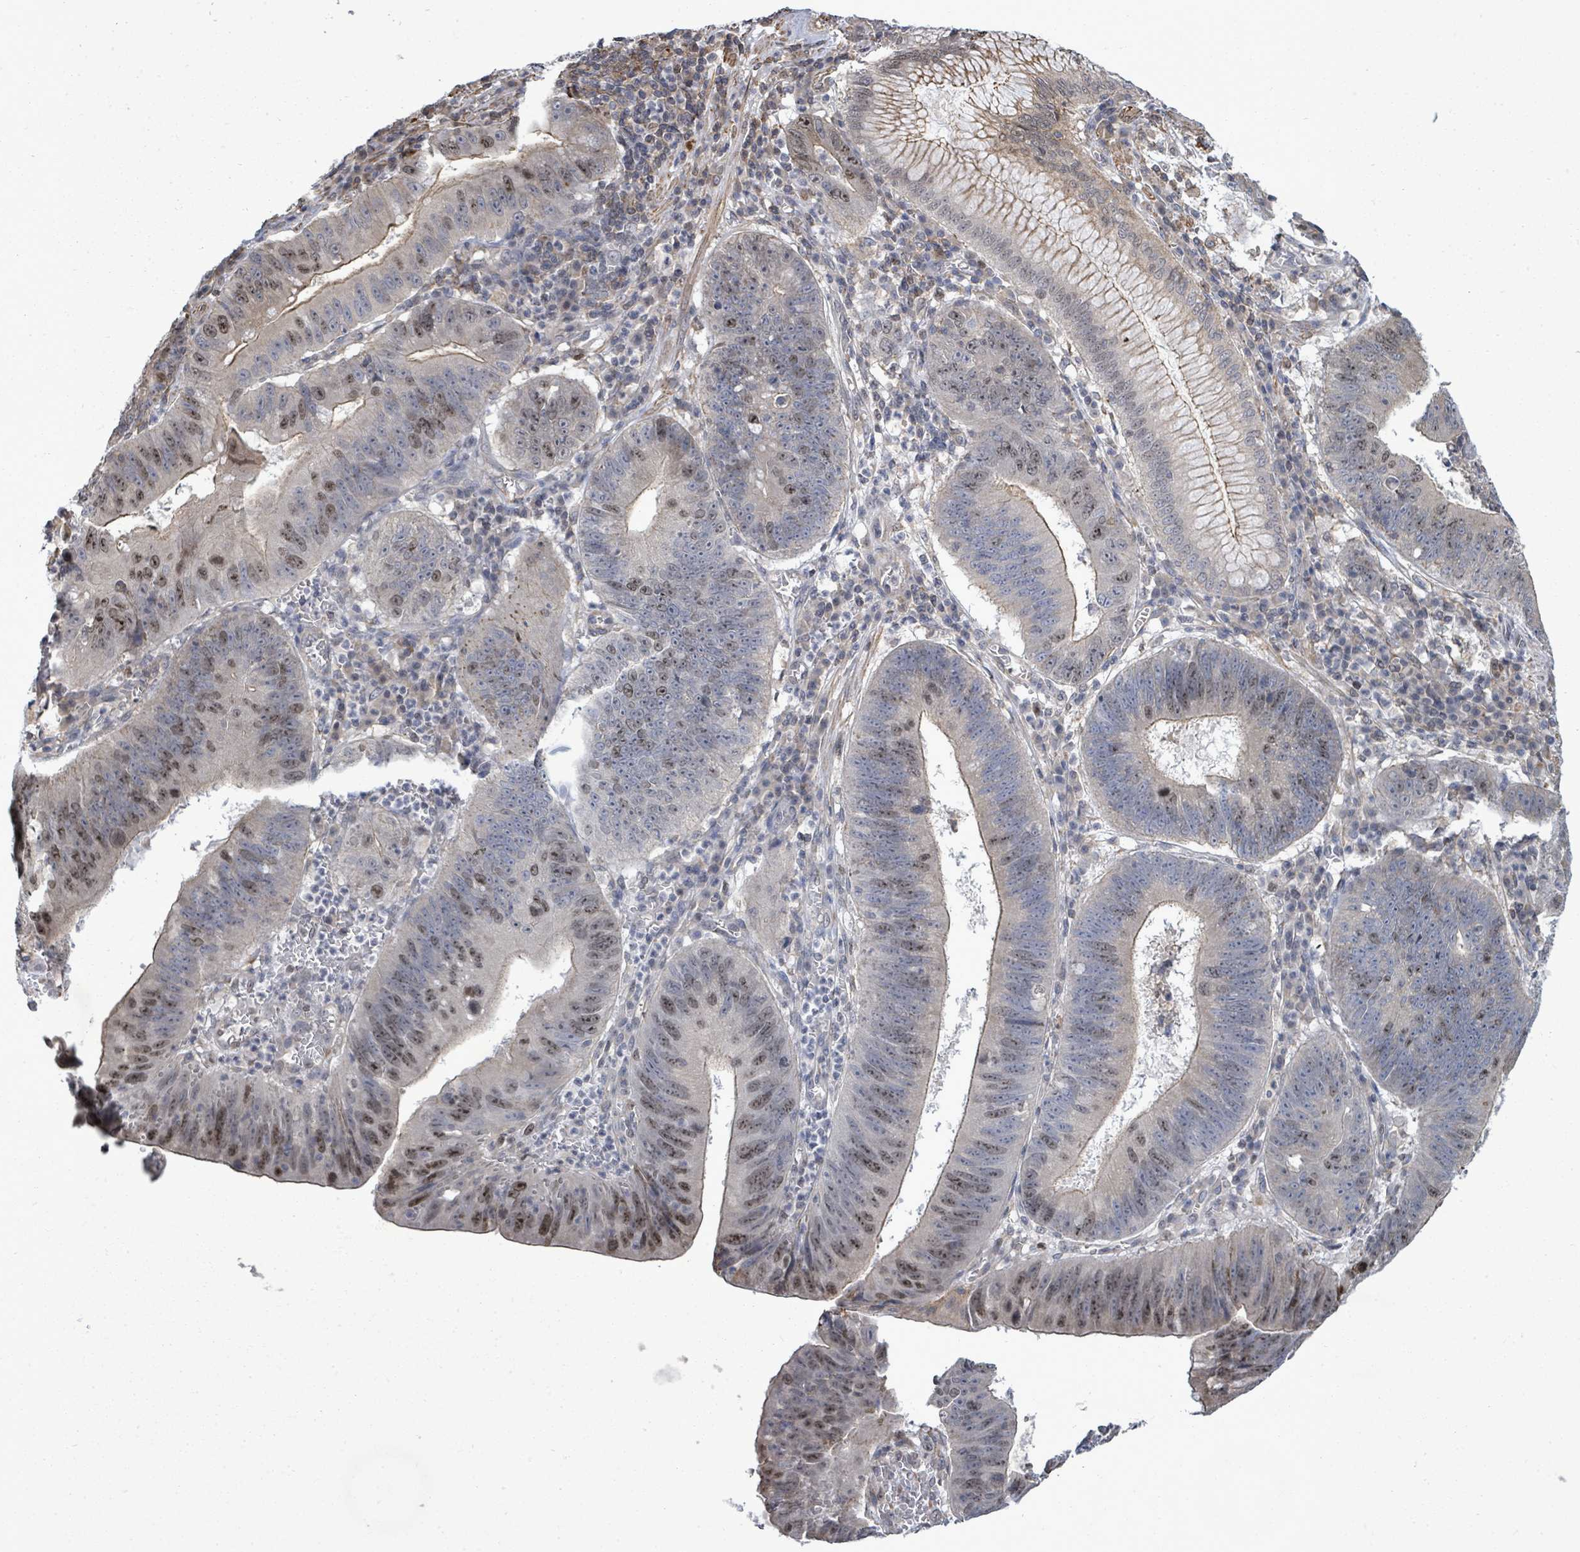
{"staining": {"intensity": "moderate", "quantity": "<25%", "location": "nuclear"}, "tissue": "stomach cancer", "cell_type": "Tumor cells", "image_type": "cancer", "snomed": [{"axis": "morphology", "description": "Adenocarcinoma, NOS"}, {"axis": "topography", "description": "Stomach"}], "caption": "Stomach cancer (adenocarcinoma) was stained to show a protein in brown. There is low levels of moderate nuclear positivity in about <25% of tumor cells.", "gene": "PAPSS1", "patient": {"sex": "male", "age": 59}}